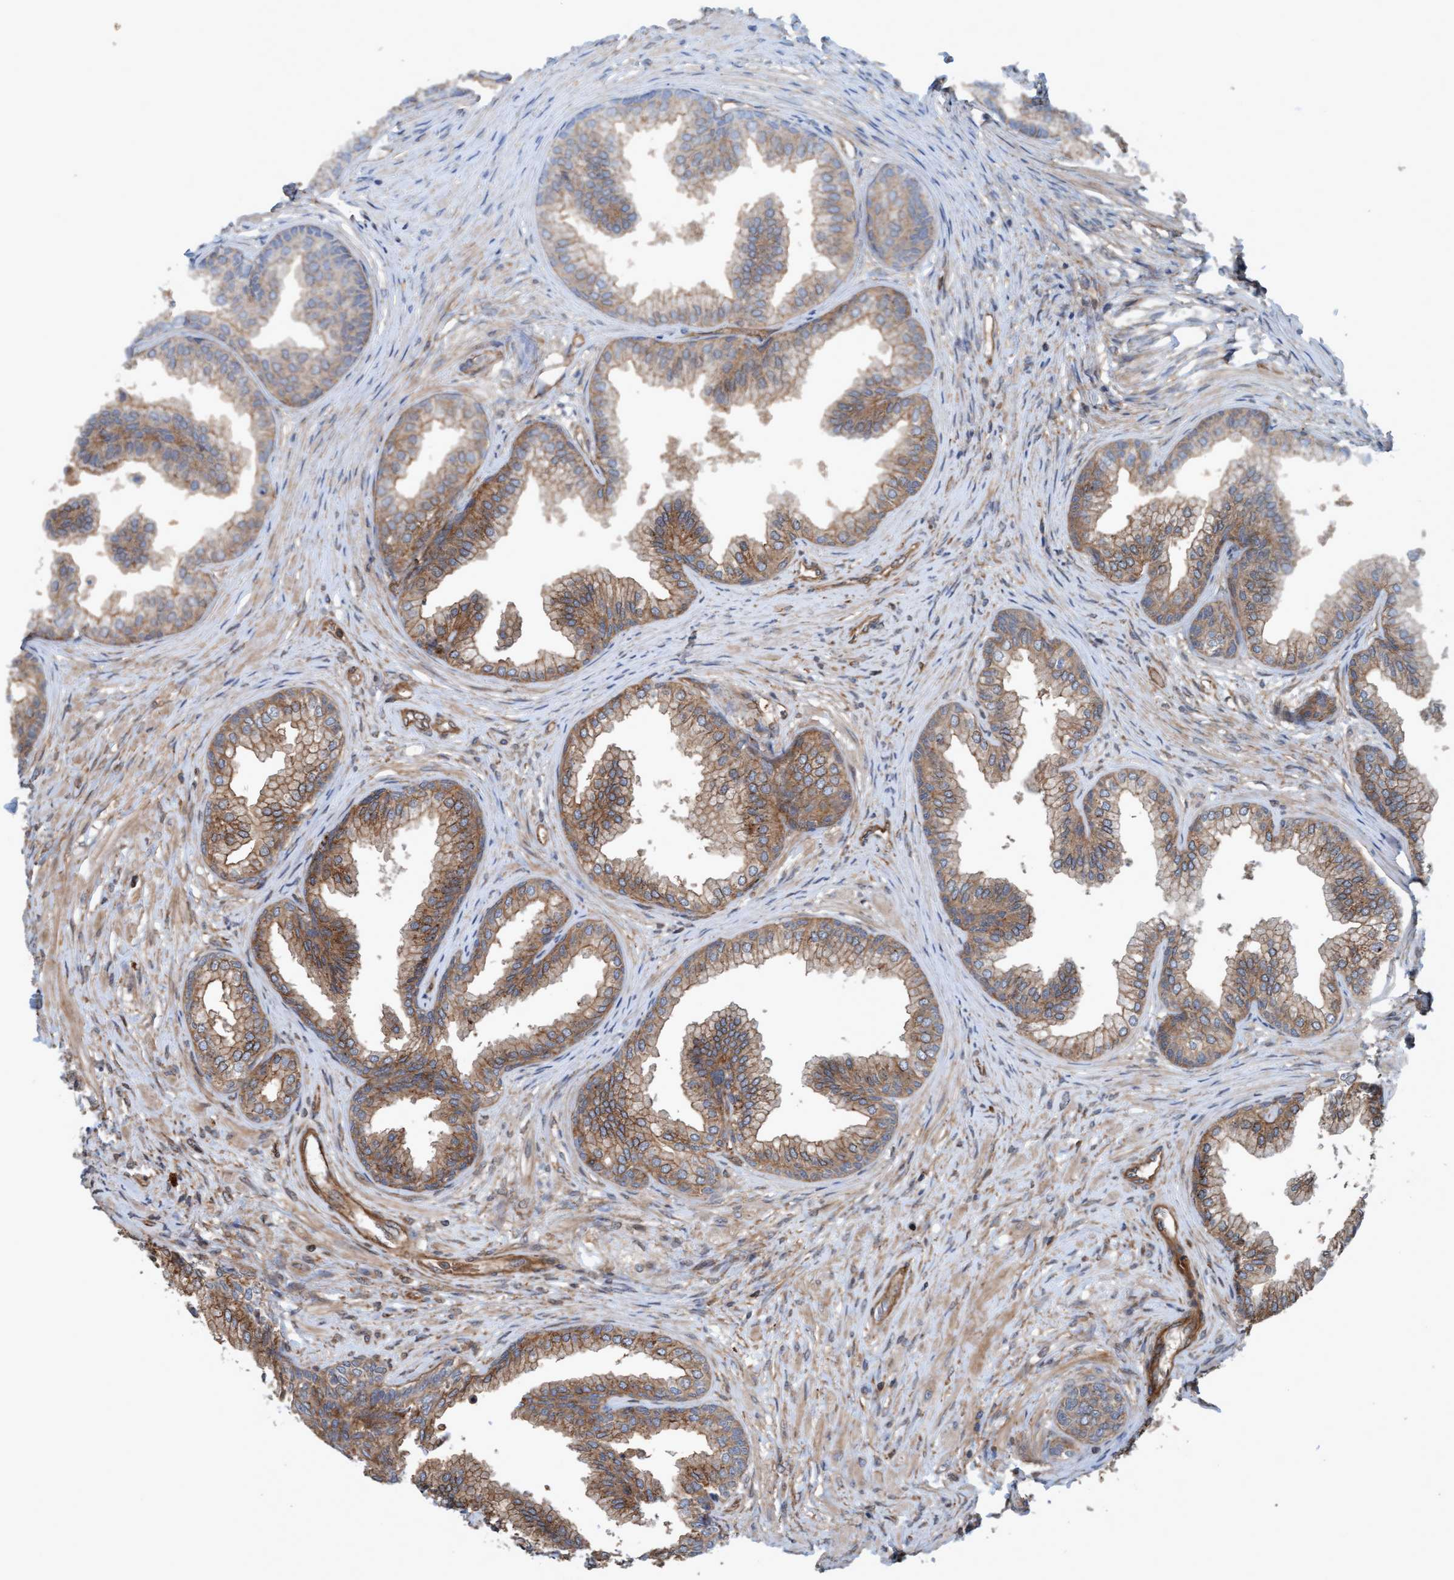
{"staining": {"intensity": "moderate", "quantity": ">75%", "location": "cytoplasmic/membranous"}, "tissue": "prostate", "cell_type": "Glandular cells", "image_type": "normal", "snomed": [{"axis": "morphology", "description": "Normal tissue, NOS"}, {"axis": "topography", "description": "Prostate"}], "caption": "This image reveals immunohistochemistry (IHC) staining of unremarkable prostate, with medium moderate cytoplasmic/membranous expression in about >75% of glandular cells.", "gene": "ERAL1", "patient": {"sex": "male", "age": 76}}